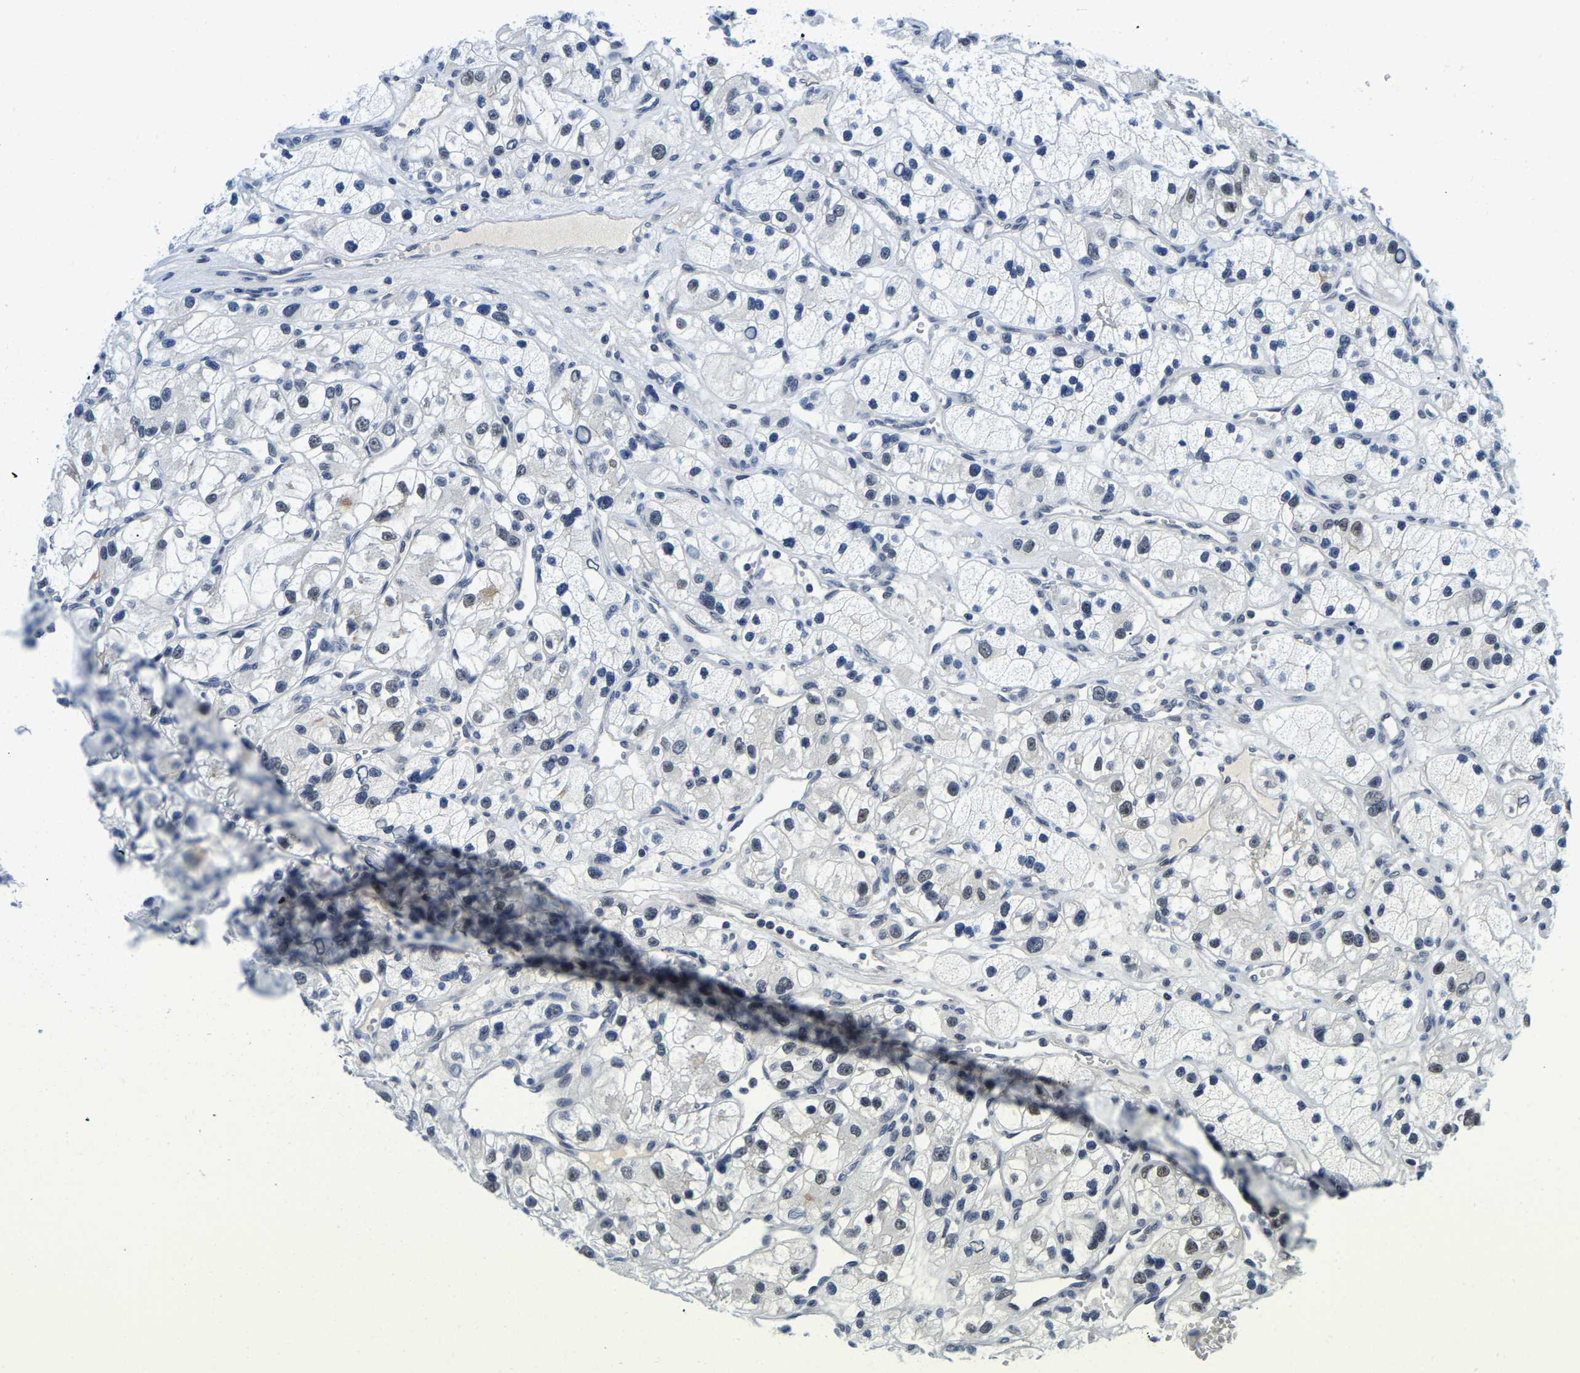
{"staining": {"intensity": "weak", "quantity": "<25%", "location": "nuclear"}, "tissue": "renal cancer", "cell_type": "Tumor cells", "image_type": "cancer", "snomed": [{"axis": "morphology", "description": "Adenocarcinoma, NOS"}, {"axis": "topography", "description": "Kidney"}], "caption": "High power microscopy photomicrograph of an IHC photomicrograph of renal adenocarcinoma, revealing no significant staining in tumor cells. (DAB (3,3'-diaminobenzidine) immunohistochemistry (IHC) visualized using brightfield microscopy, high magnification).", "gene": "POLDIP3", "patient": {"sex": "female", "age": 57}}